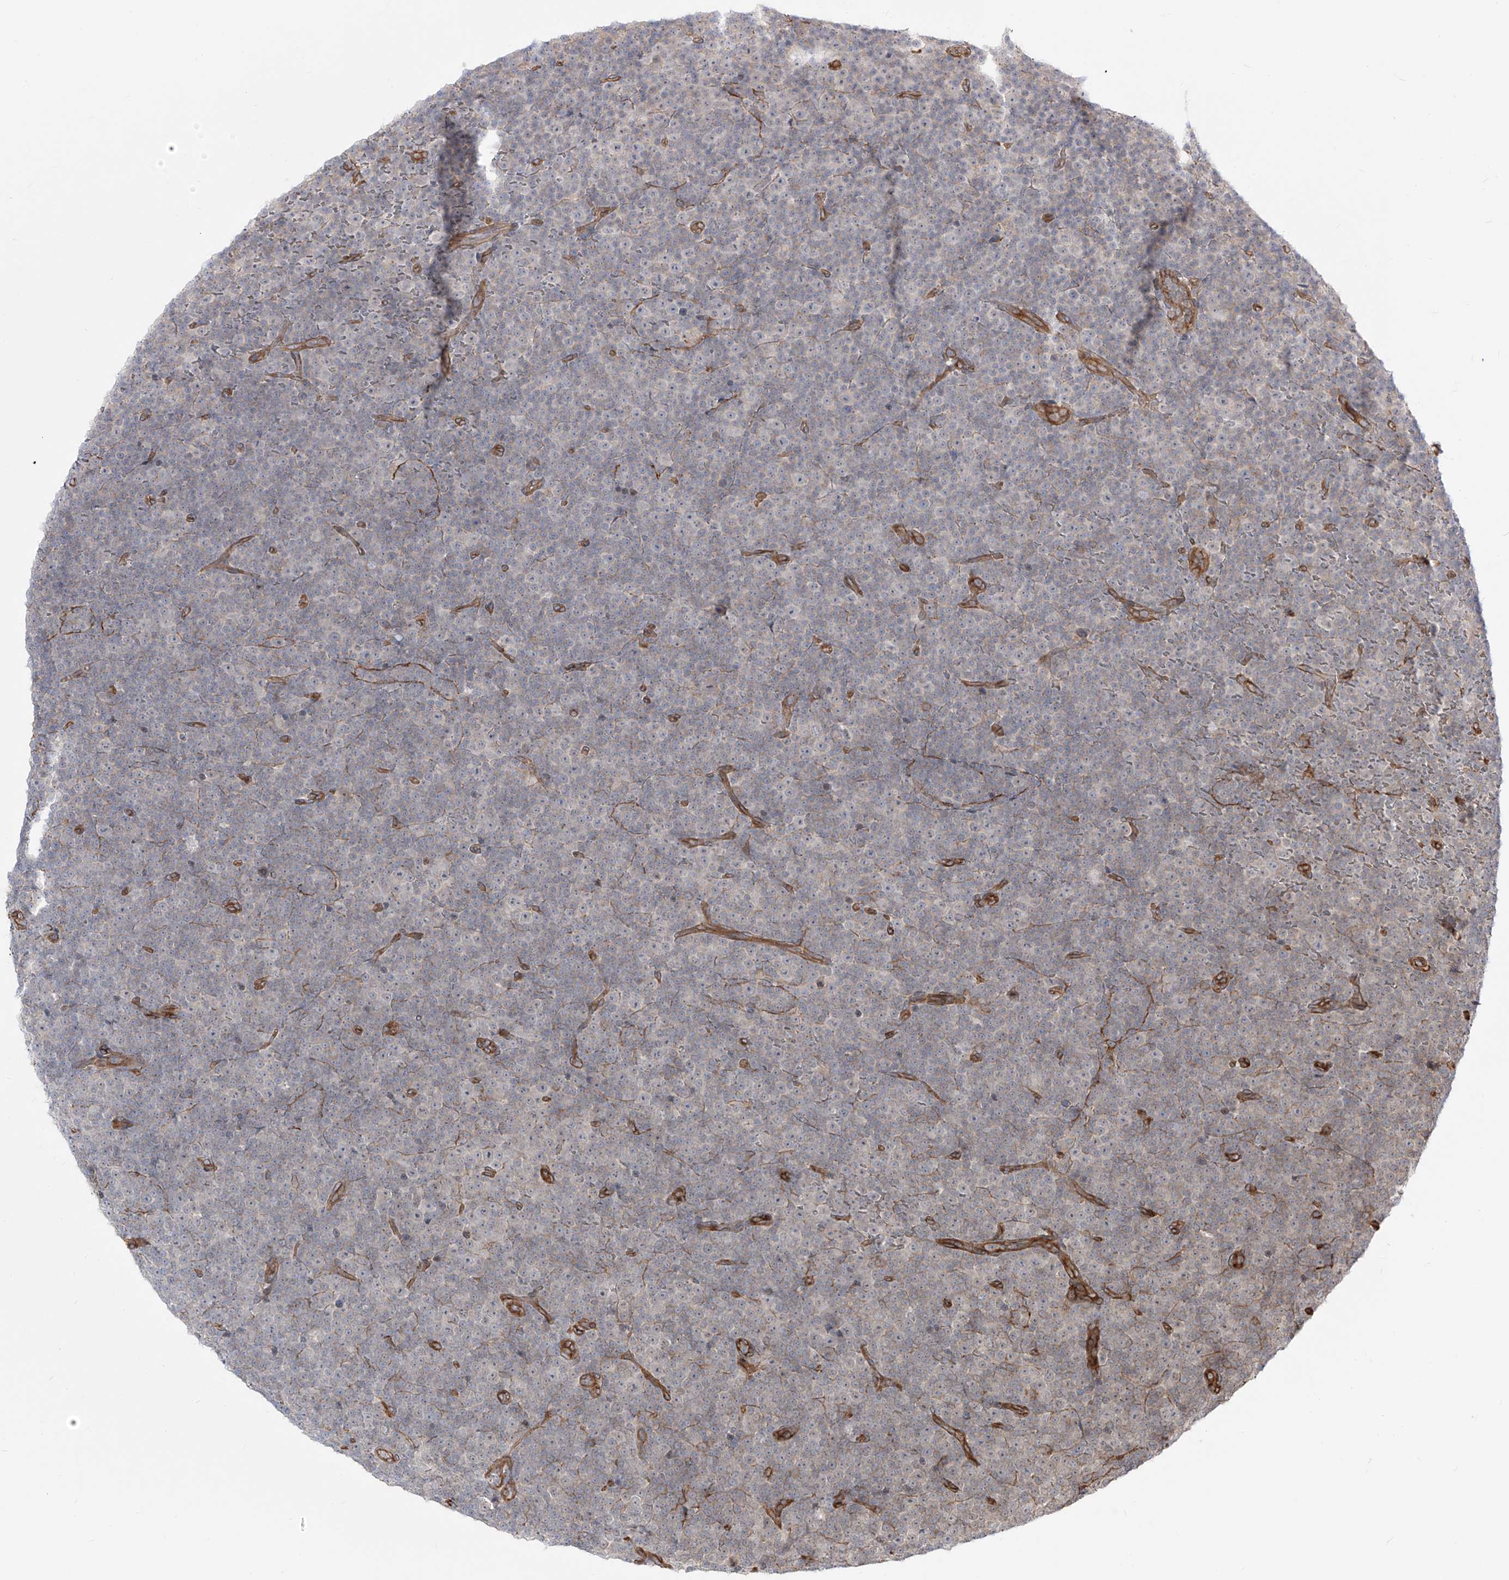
{"staining": {"intensity": "negative", "quantity": "none", "location": "none"}, "tissue": "lymphoma", "cell_type": "Tumor cells", "image_type": "cancer", "snomed": [{"axis": "morphology", "description": "Malignant lymphoma, non-Hodgkin's type, Low grade"}, {"axis": "topography", "description": "Lymph node"}], "caption": "This is an IHC photomicrograph of human lymphoma. There is no staining in tumor cells.", "gene": "ZNF180", "patient": {"sex": "female", "age": 67}}